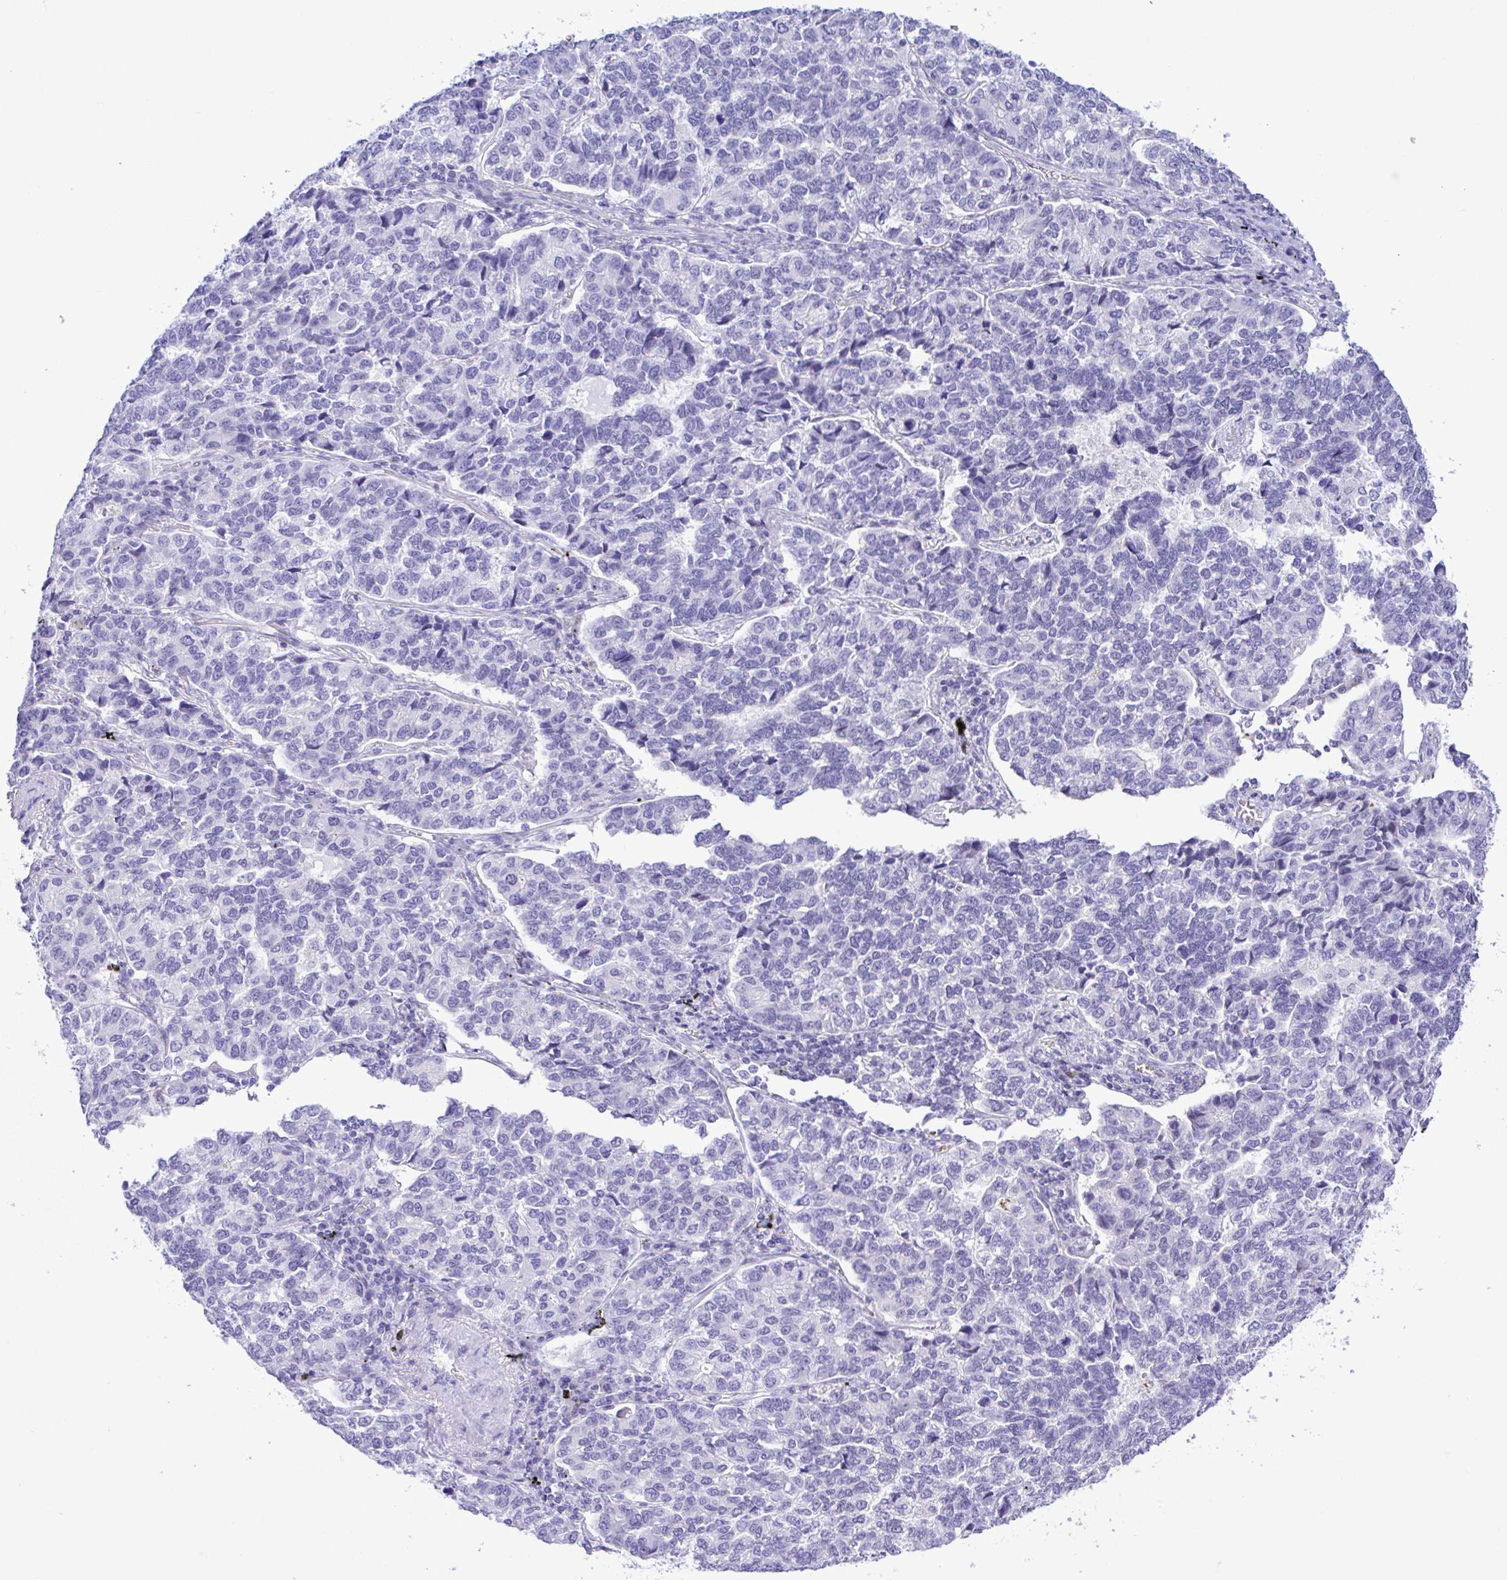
{"staining": {"intensity": "negative", "quantity": "none", "location": "none"}, "tissue": "lung cancer", "cell_type": "Tumor cells", "image_type": "cancer", "snomed": [{"axis": "morphology", "description": "Adenocarcinoma, NOS"}, {"axis": "topography", "description": "Lymph node"}, {"axis": "topography", "description": "Lung"}], "caption": "The immunohistochemistry histopathology image has no significant positivity in tumor cells of lung cancer (adenocarcinoma) tissue.", "gene": "ZNF221", "patient": {"sex": "male", "age": 66}}